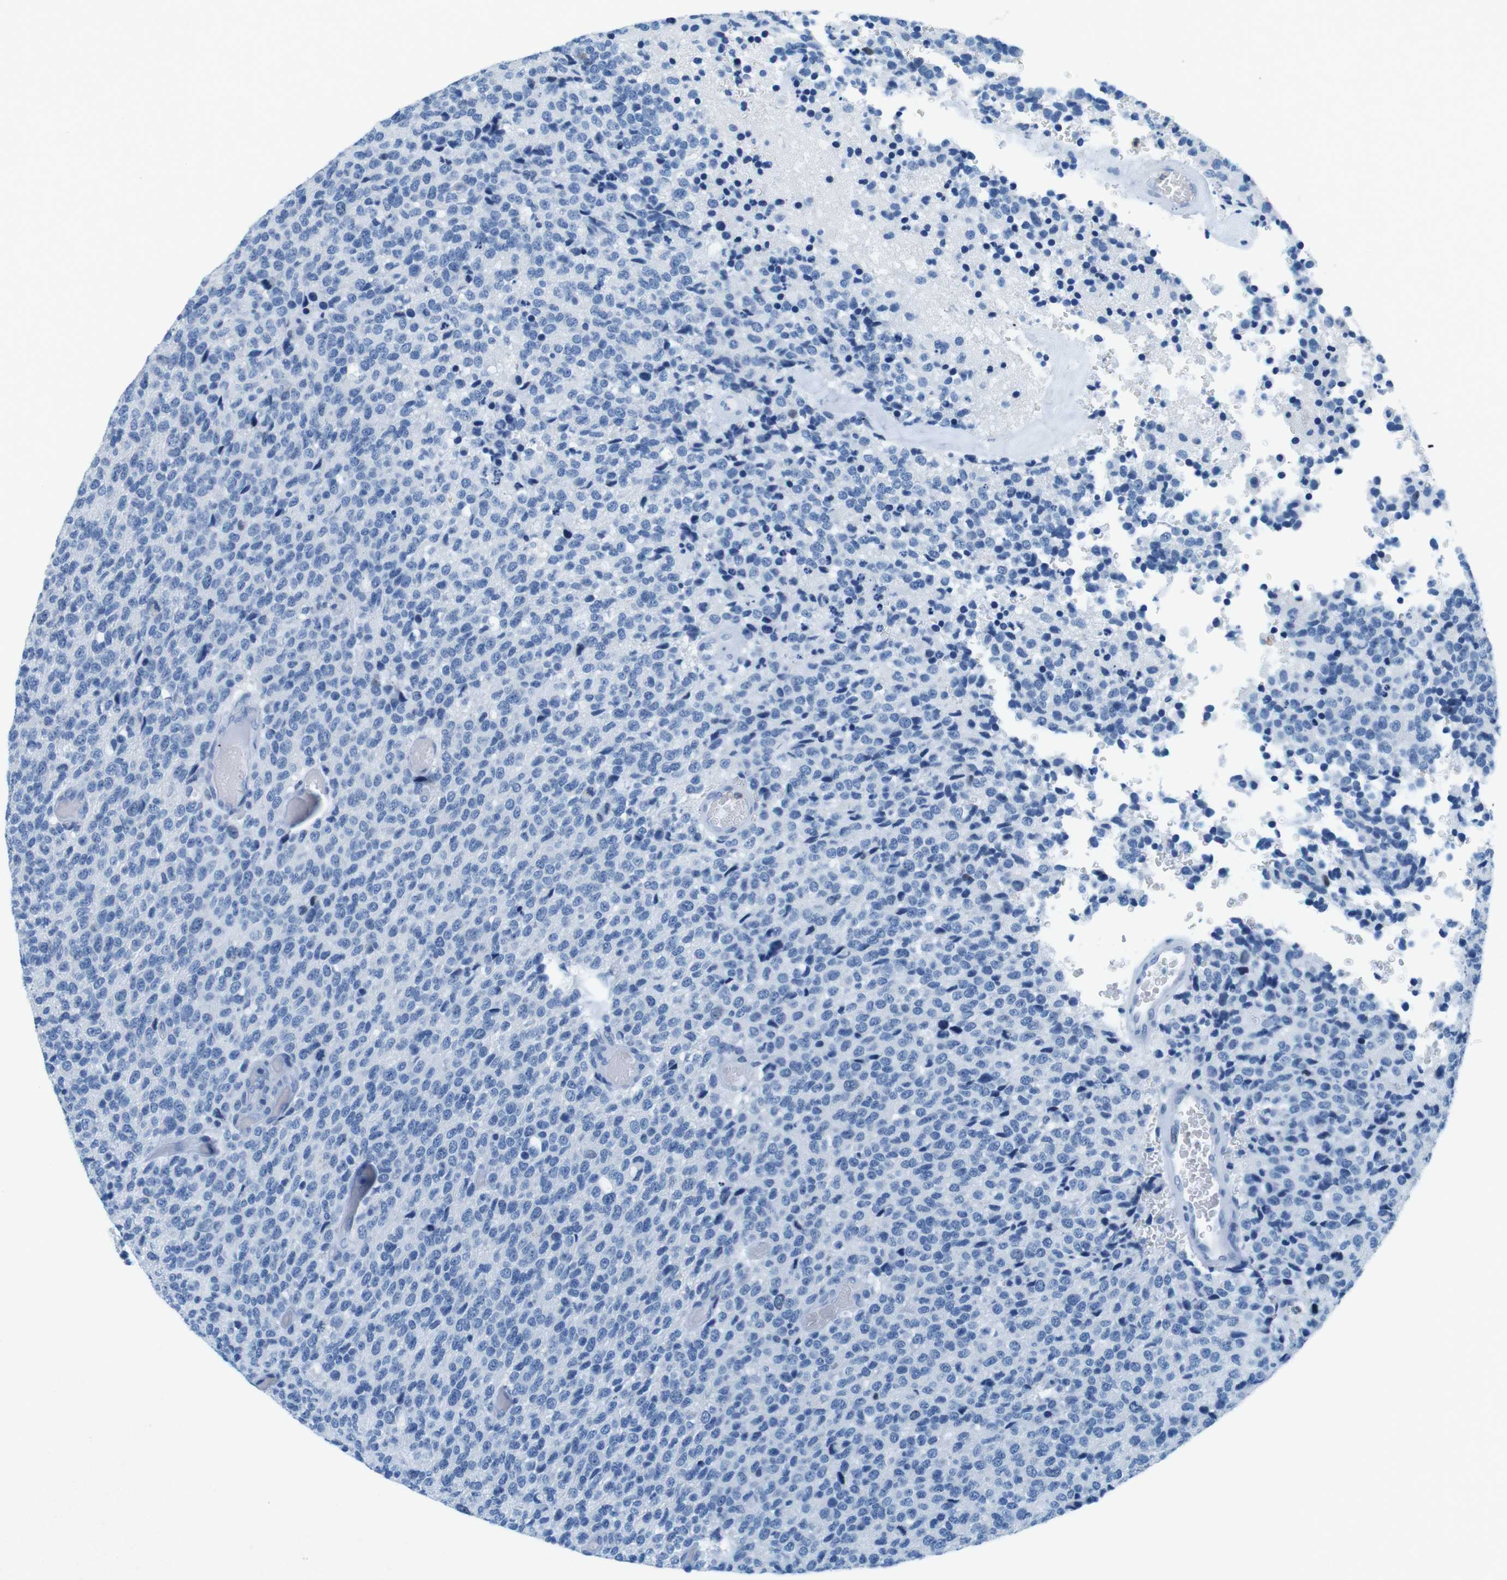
{"staining": {"intensity": "negative", "quantity": "none", "location": "none"}, "tissue": "glioma", "cell_type": "Tumor cells", "image_type": "cancer", "snomed": [{"axis": "morphology", "description": "Glioma, malignant, High grade"}, {"axis": "topography", "description": "pancreas cauda"}], "caption": "High magnification brightfield microscopy of malignant glioma (high-grade) stained with DAB (brown) and counterstained with hematoxylin (blue): tumor cells show no significant expression. The staining is performed using DAB (3,3'-diaminobenzidine) brown chromogen with nuclei counter-stained in using hematoxylin.", "gene": "CTAG1B", "patient": {"sex": "male", "age": 60}}